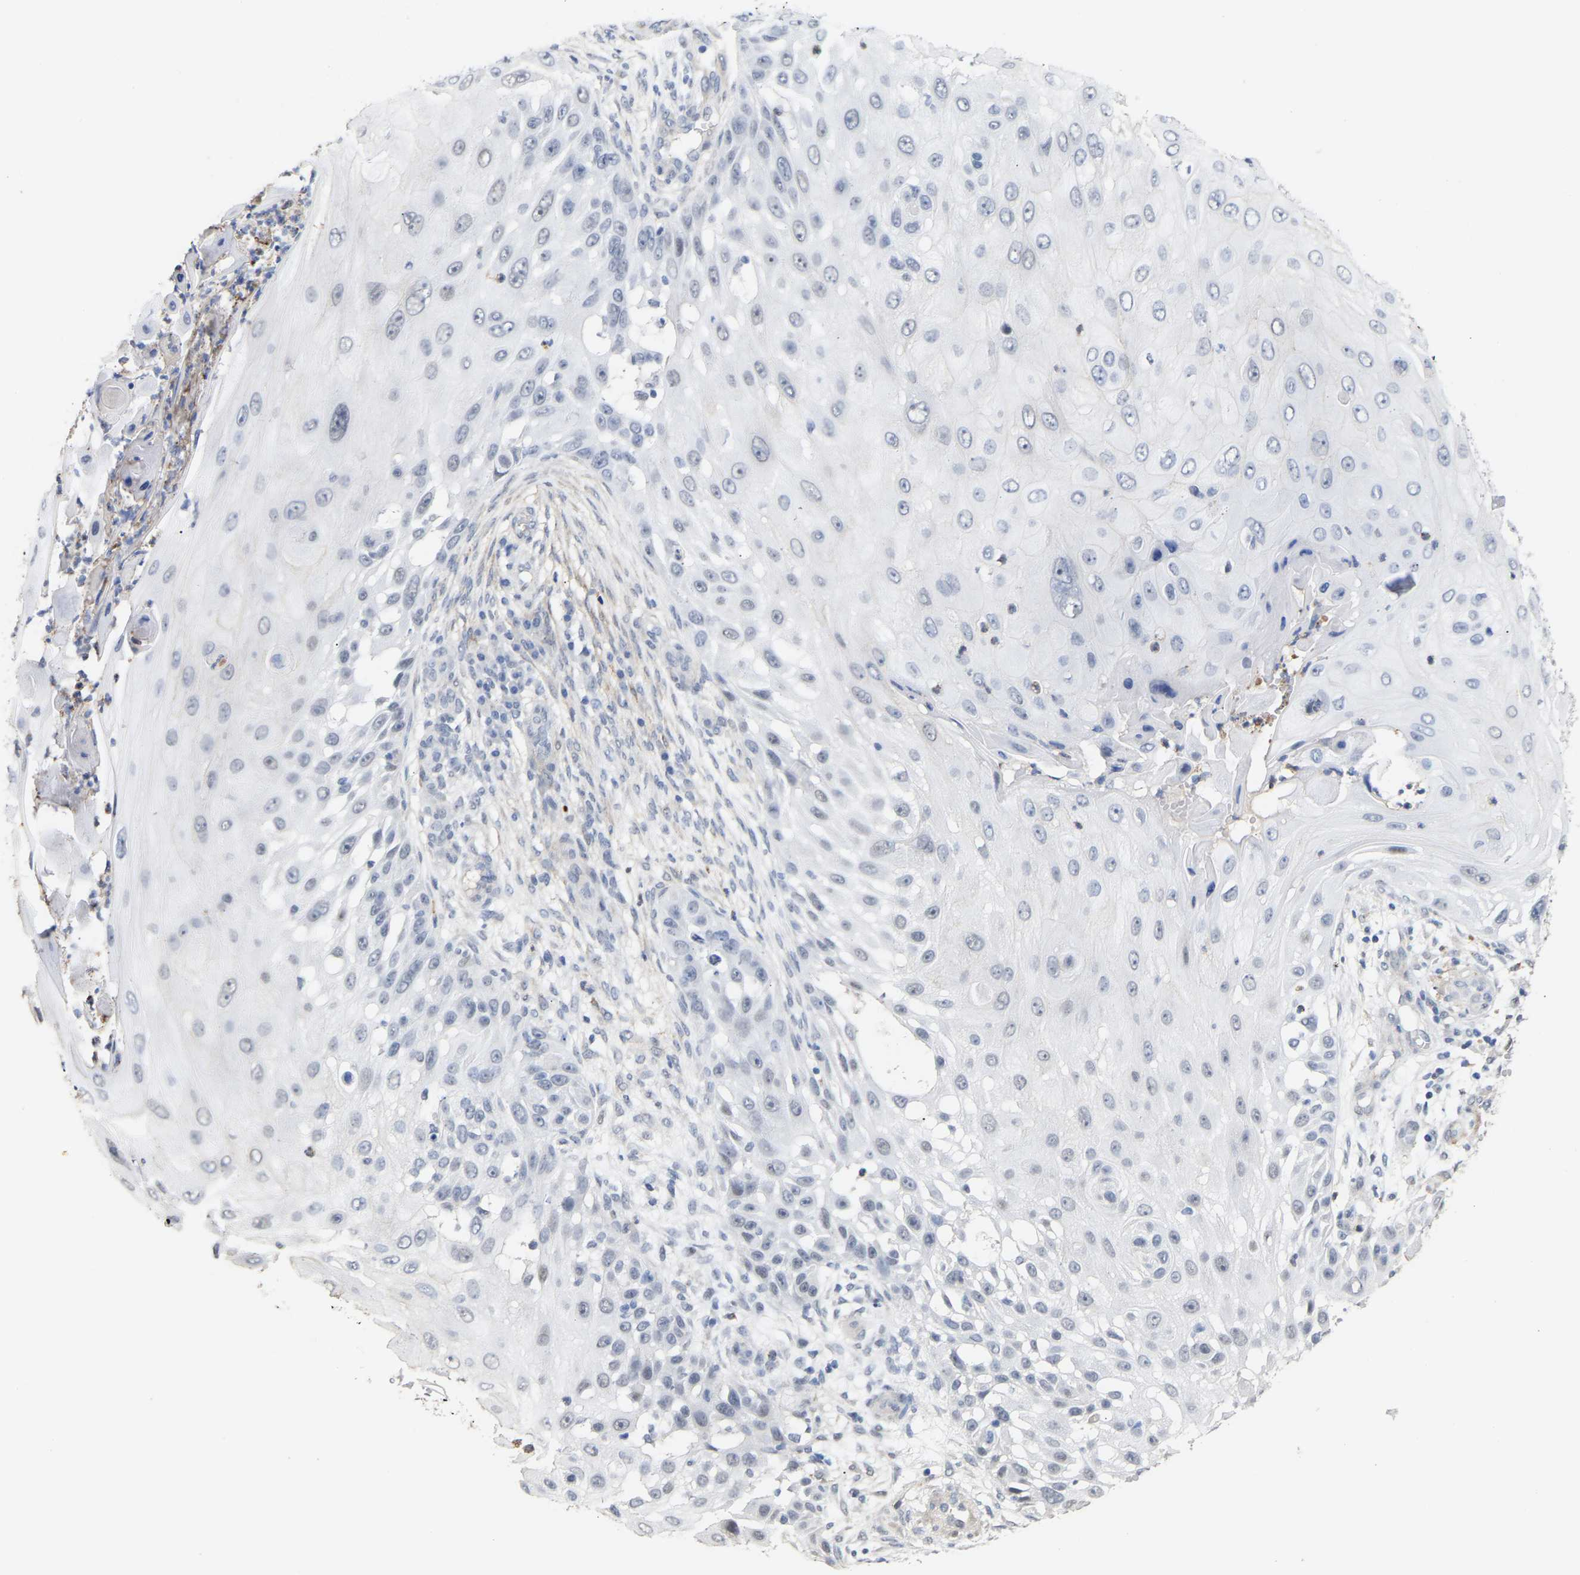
{"staining": {"intensity": "negative", "quantity": "none", "location": "none"}, "tissue": "skin cancer", "cell_type": "Tumor cells", "image_type": "cancer", "snomed": [{"axis": "morphology", "description": "Squamous cell carcinoma, NOS"}, {"axis": "topography", "description": "Skin"}], "caption": "Histopathology image shows no protein expression in tumor cells of skin squamous cell carcinoma tissue. Nuclei are stained in blue.", "gene": "AMPH", "patient": {"sex": "female", "age": 44}}